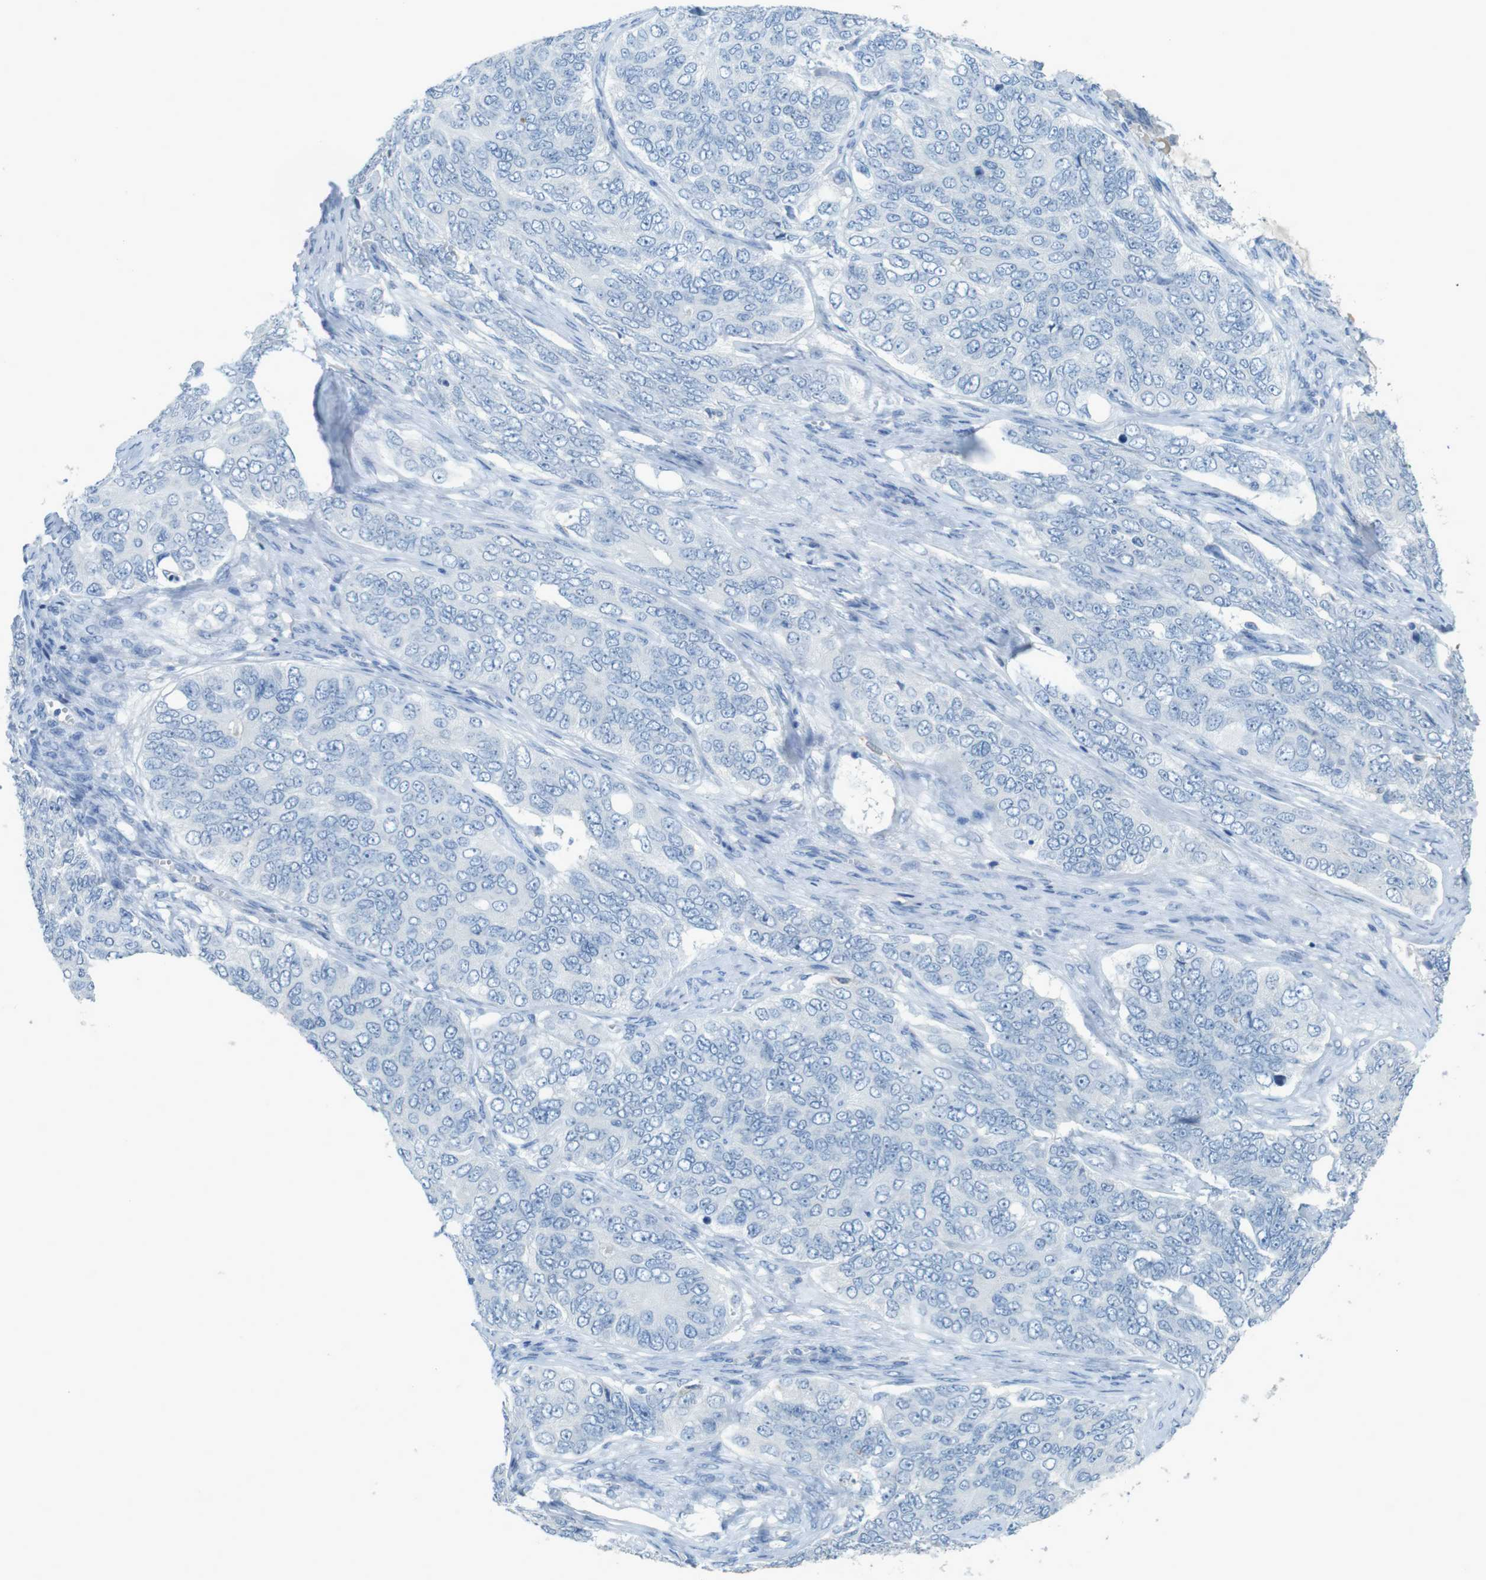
{"staining": {"intensity": "negative", "quantity": "none", "location": "none"}, "tissue": "ovarian cancer", "cell_type": "Tumor cells", "image_type": "cancer", "snomed": [{"axis": "morphology", "description": "Carcinoma, endometroid"}, {"axis": "topography", "description": "Ovary"}], "caption": "Immunohistochemical staining of ovarian cancer shows no significant expression in tumor cells.", "gene": "CD320", "patient": {"sex": "female", "age": 51}}